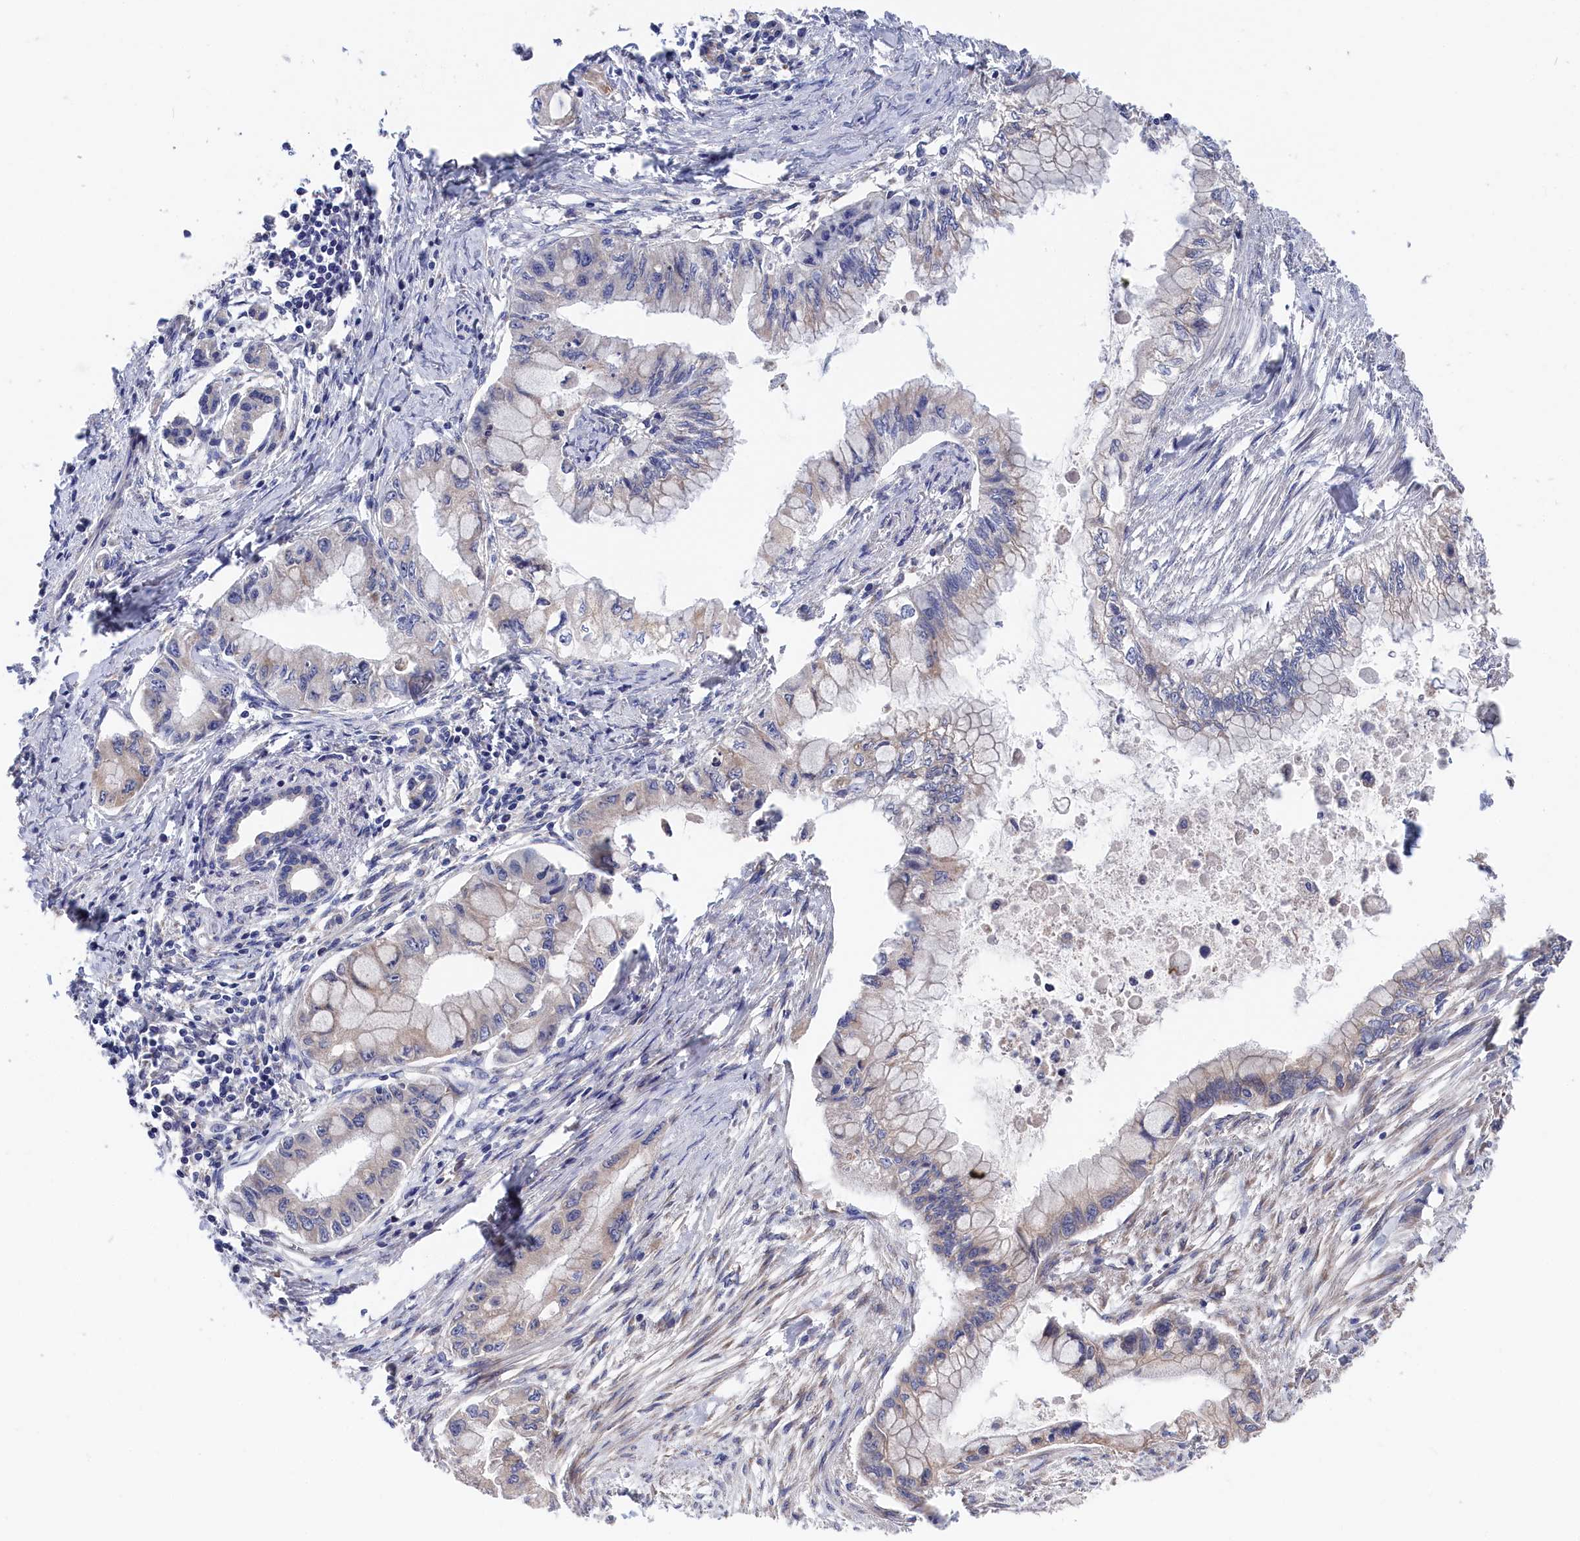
{"staining": {"intensity": "weak", "quantity": "<25%", "location": "cytoplasmic/membranous"}, "tissue": "pancreatic cancer", "cell_type": "Tumor cells", "image_type": "cancer", "snomed": [{"axis": "morphology", "description": "Adenocarcinoma, NOS"}, {"axis": "topography", "description": "Pancreas"}], "caption": "Immunohistochemistry of pancreatic cancer (adenocarcinoma) displays no staining in tumor cells.", "gene": "CYB5D2", "patient": {"sex": "male", "age": 48}}